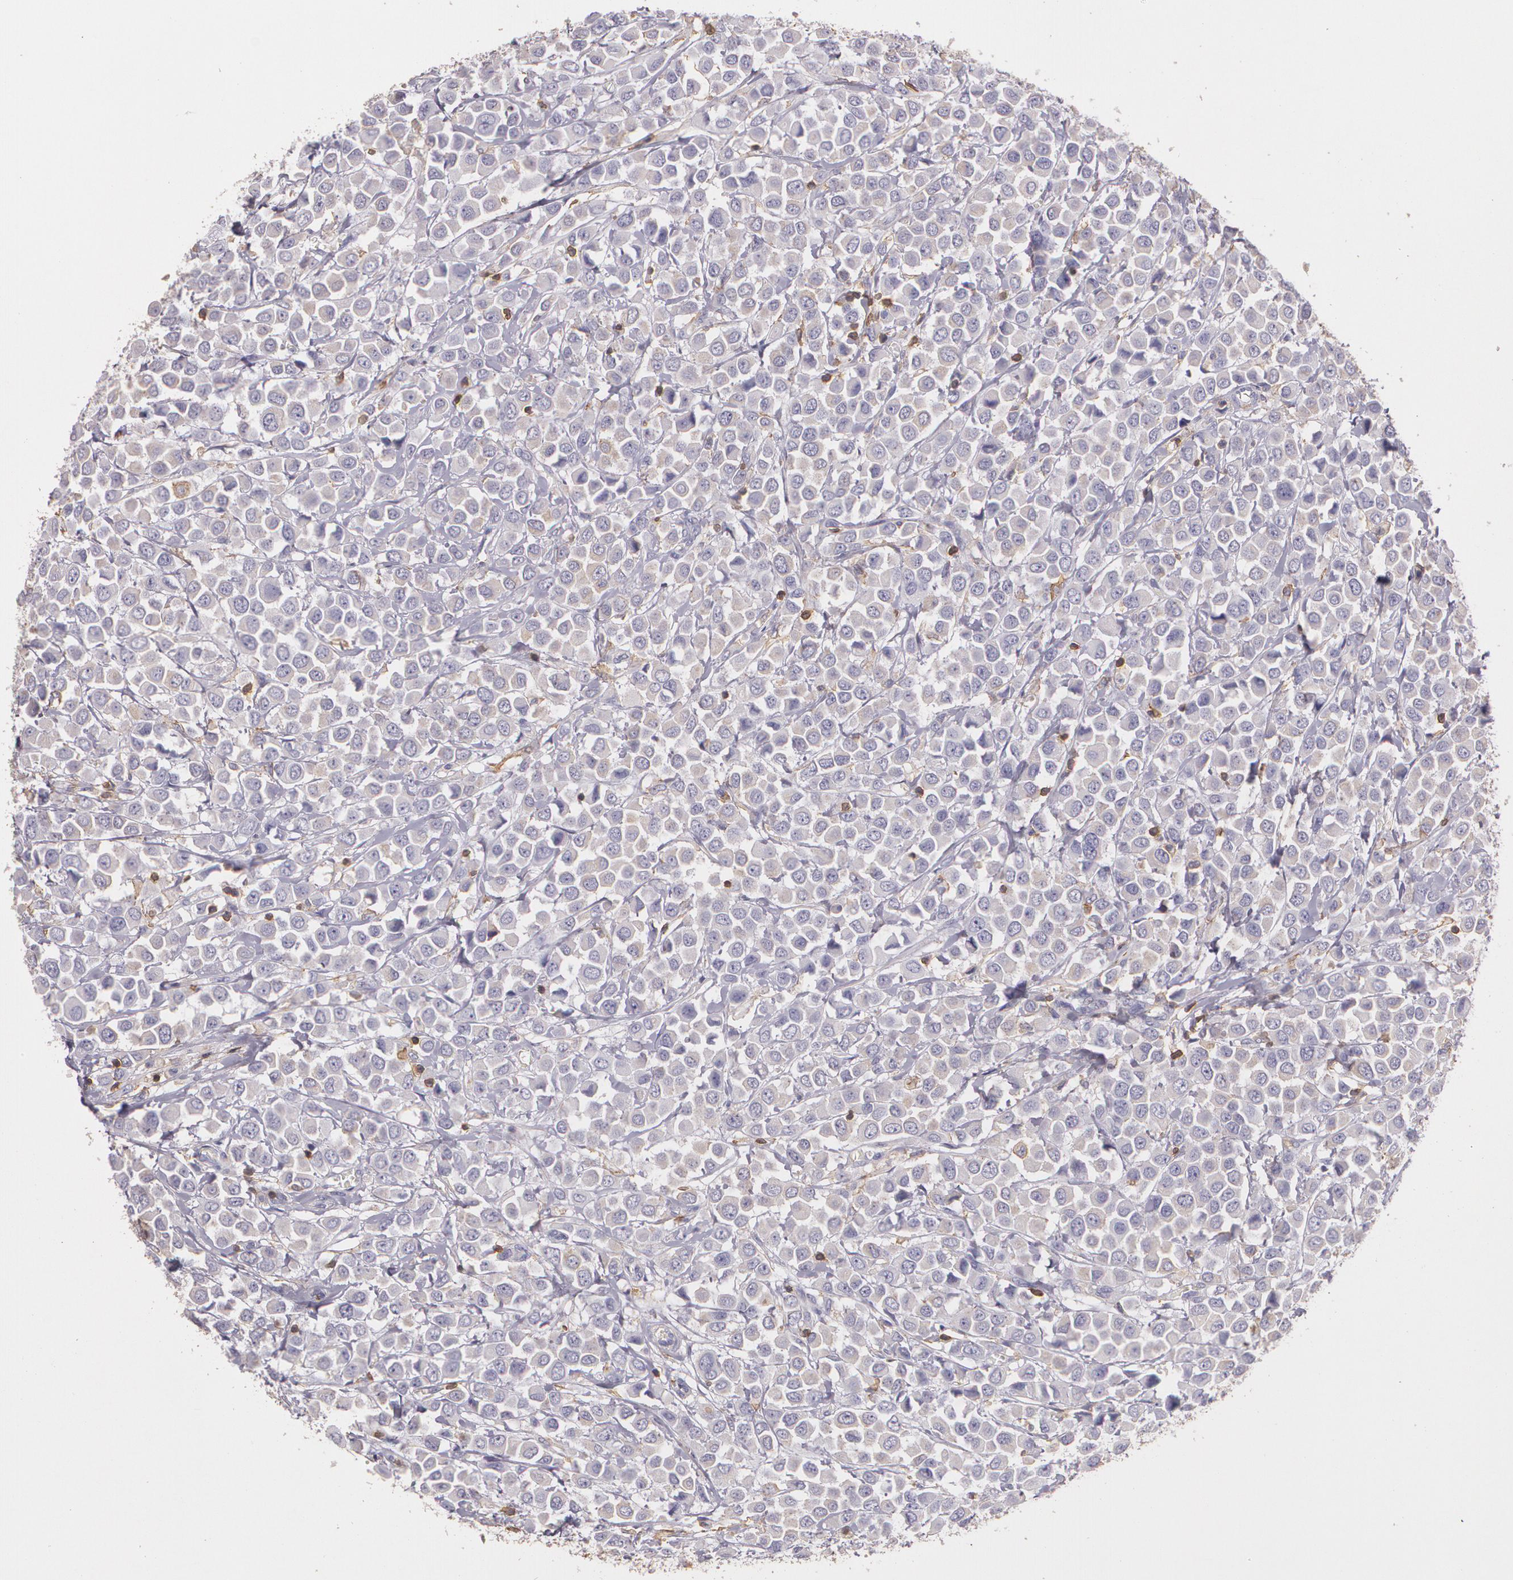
{"staining": {"intensity": "negative", "quantity": "none", "location": "none"}, "tissue": "breast cancer", "cell_type": "Tumor cells", "image_type": "cancer", "snomed": [{"axis": "morphology", "description": "Duct carcinoma"}, {"axis": "topography", "description": "Breast"}], "caption": "Immunohistochemical staining of invasive ductal carcinoma (breast) demonstrates no significant staining in tumor cells.", "gene": "TGFBR1", "patient": {"sex": "female", "age": 61}}